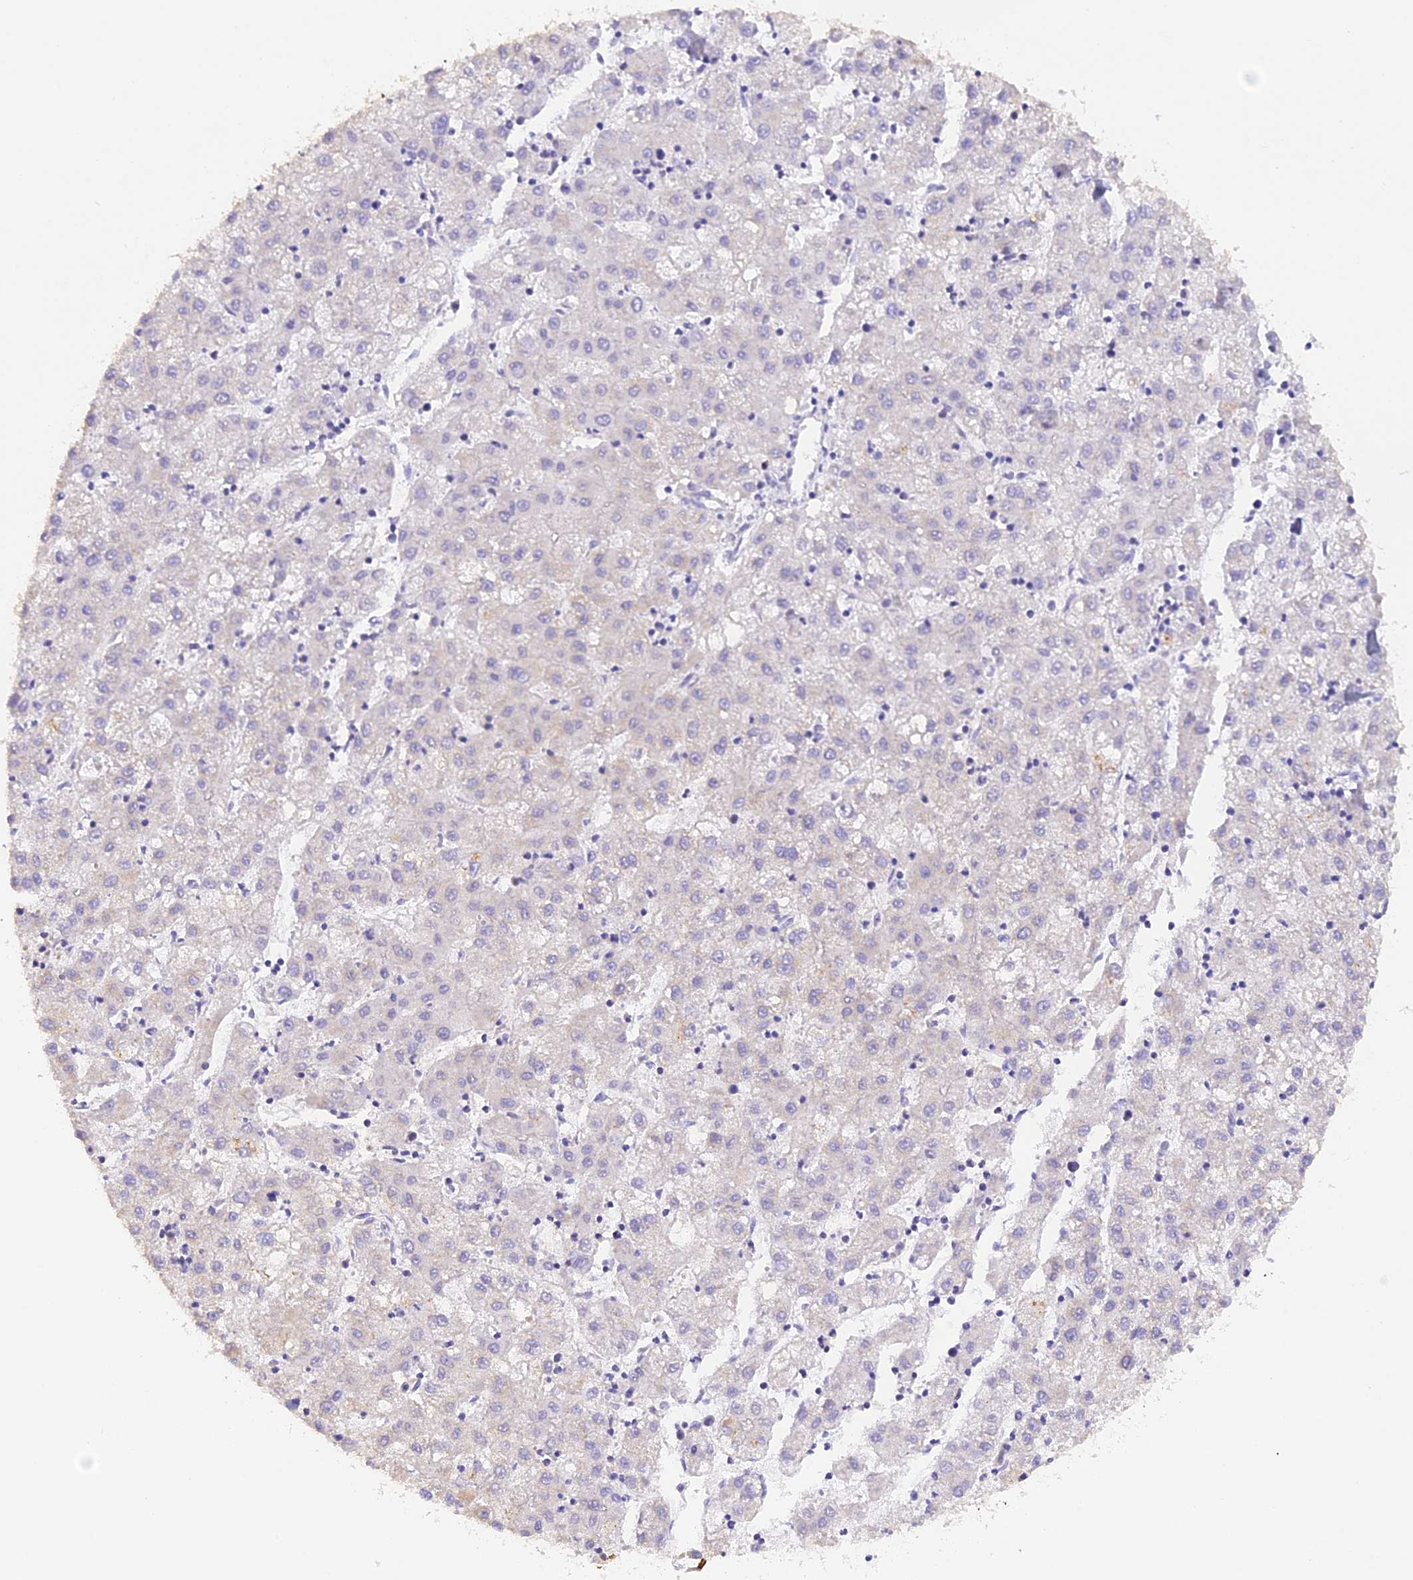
{"staining": {"intensity": "negative", "quantity": "none", "location": "none"}, "tissue": "liver cancer", "cell_type": "Tumor cells", "image_type": "cancer", "snomed": [{"axis": "morphology", "description": "Carcinoma, Hepatocellular, NOS"}, {"axis": "topography", "description": "Liver"}], "caption": "This is an immunohistochemistry image of hepatocellular carcinoma (liver). There is no staining in tumor cells.", "gene": "PKIA", "patient": {"sex": "male", "age": 72}}